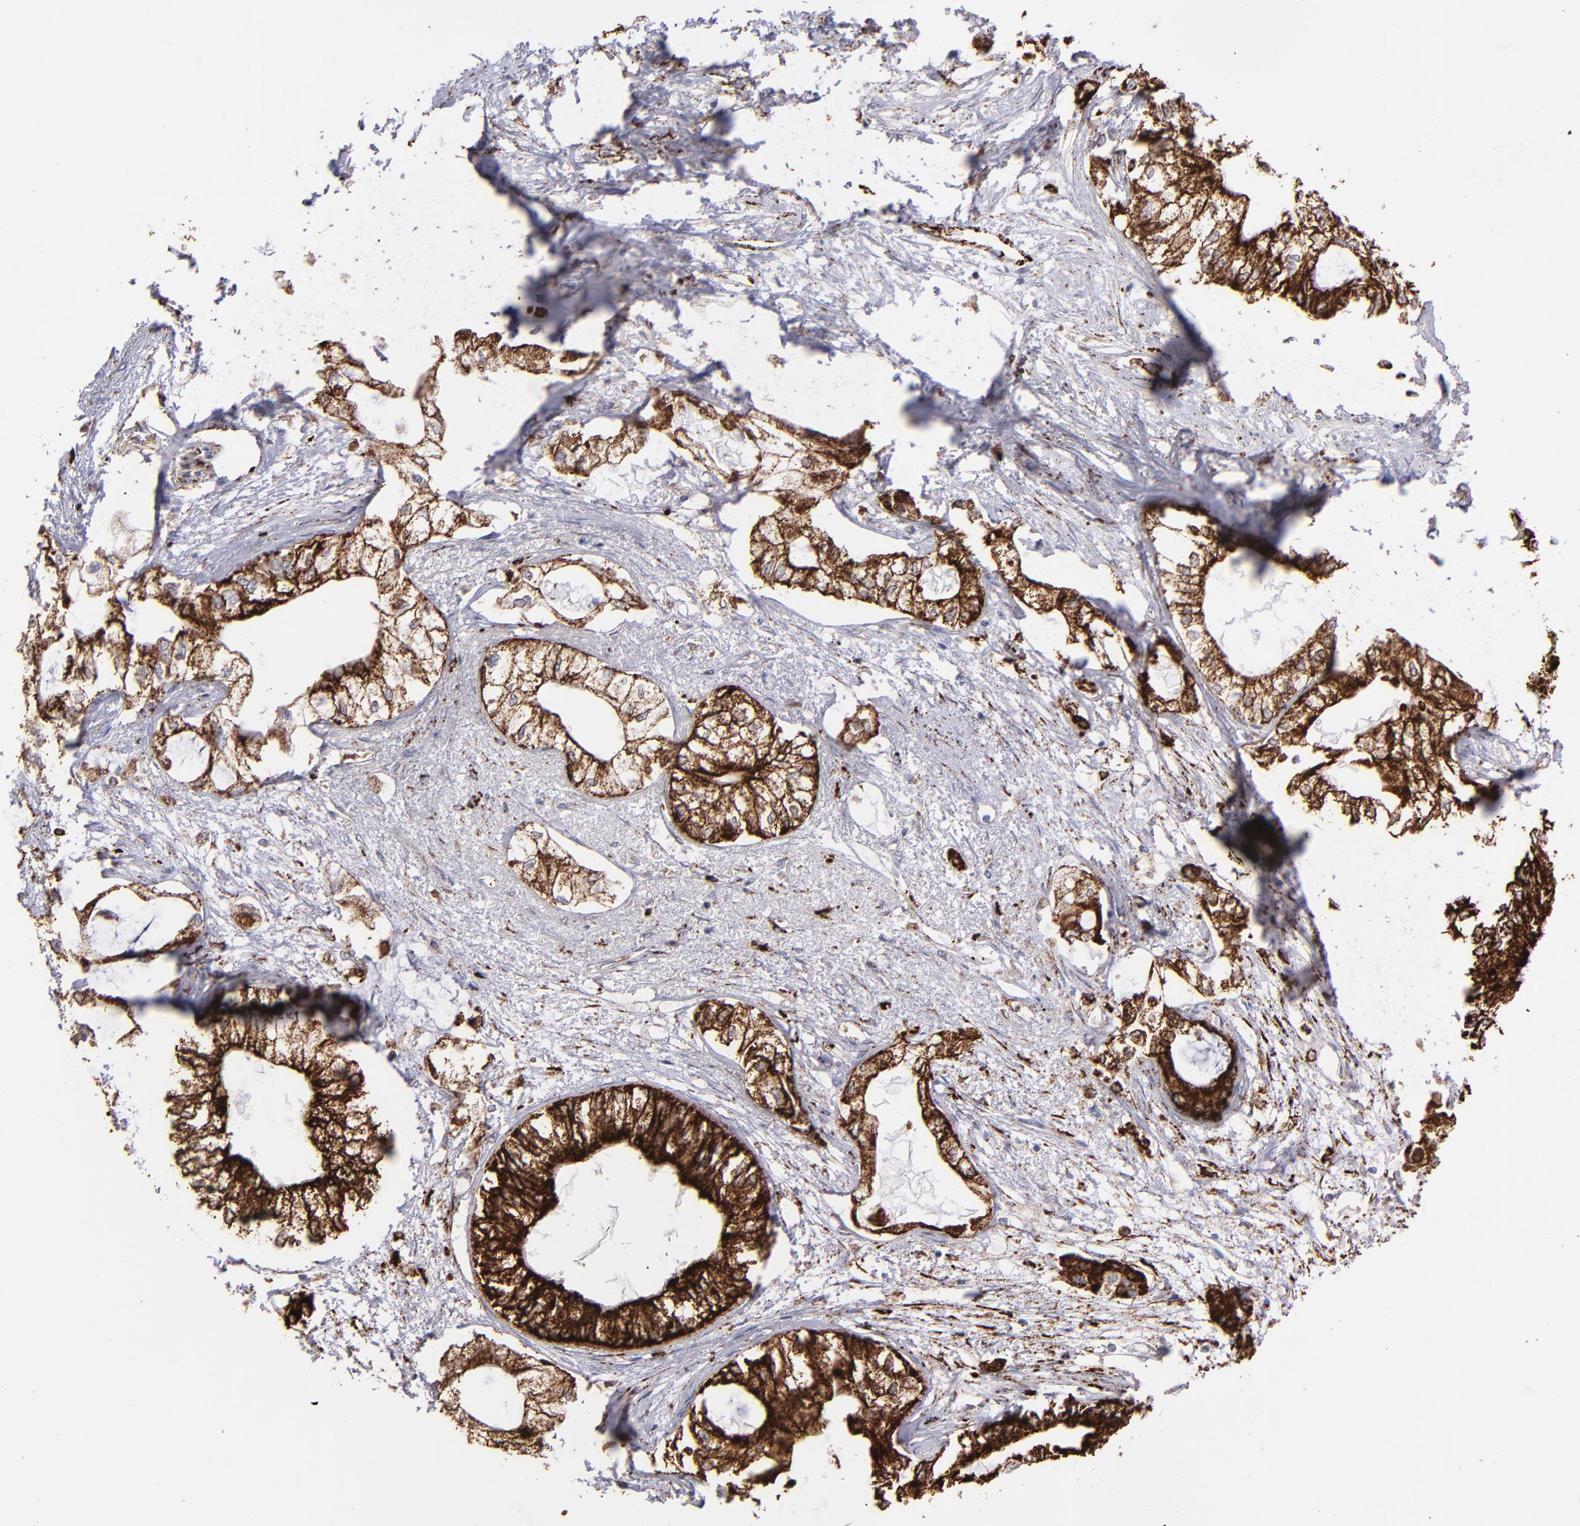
{"staining": {"intensity": "strong", "quantity": ">75%", "location": "cytoplasmic/membranous"}, "tissue": "pancreatic cancer", "cell_type": "Tumor cells", "image_type": "cancer", "snomed": [{"axis": "morphology", "description": "Adenocarcinoma, NOS"}, {"axis": "topography", "description": "Pancreas"}], "caption": "Immunohistochemistry (IHC) histopathology image of neoplastic tissue: pancreatic adenocarcinoma stained using immunohistochemistry shows high levels of strong protein expression localized specifically in the cytoplasmic/membranous of tumor cells, appearing as a cytoplasmic/membranous brown color.", "gene": "MAOB", "patient": {"sex": "male", "age": 79}}